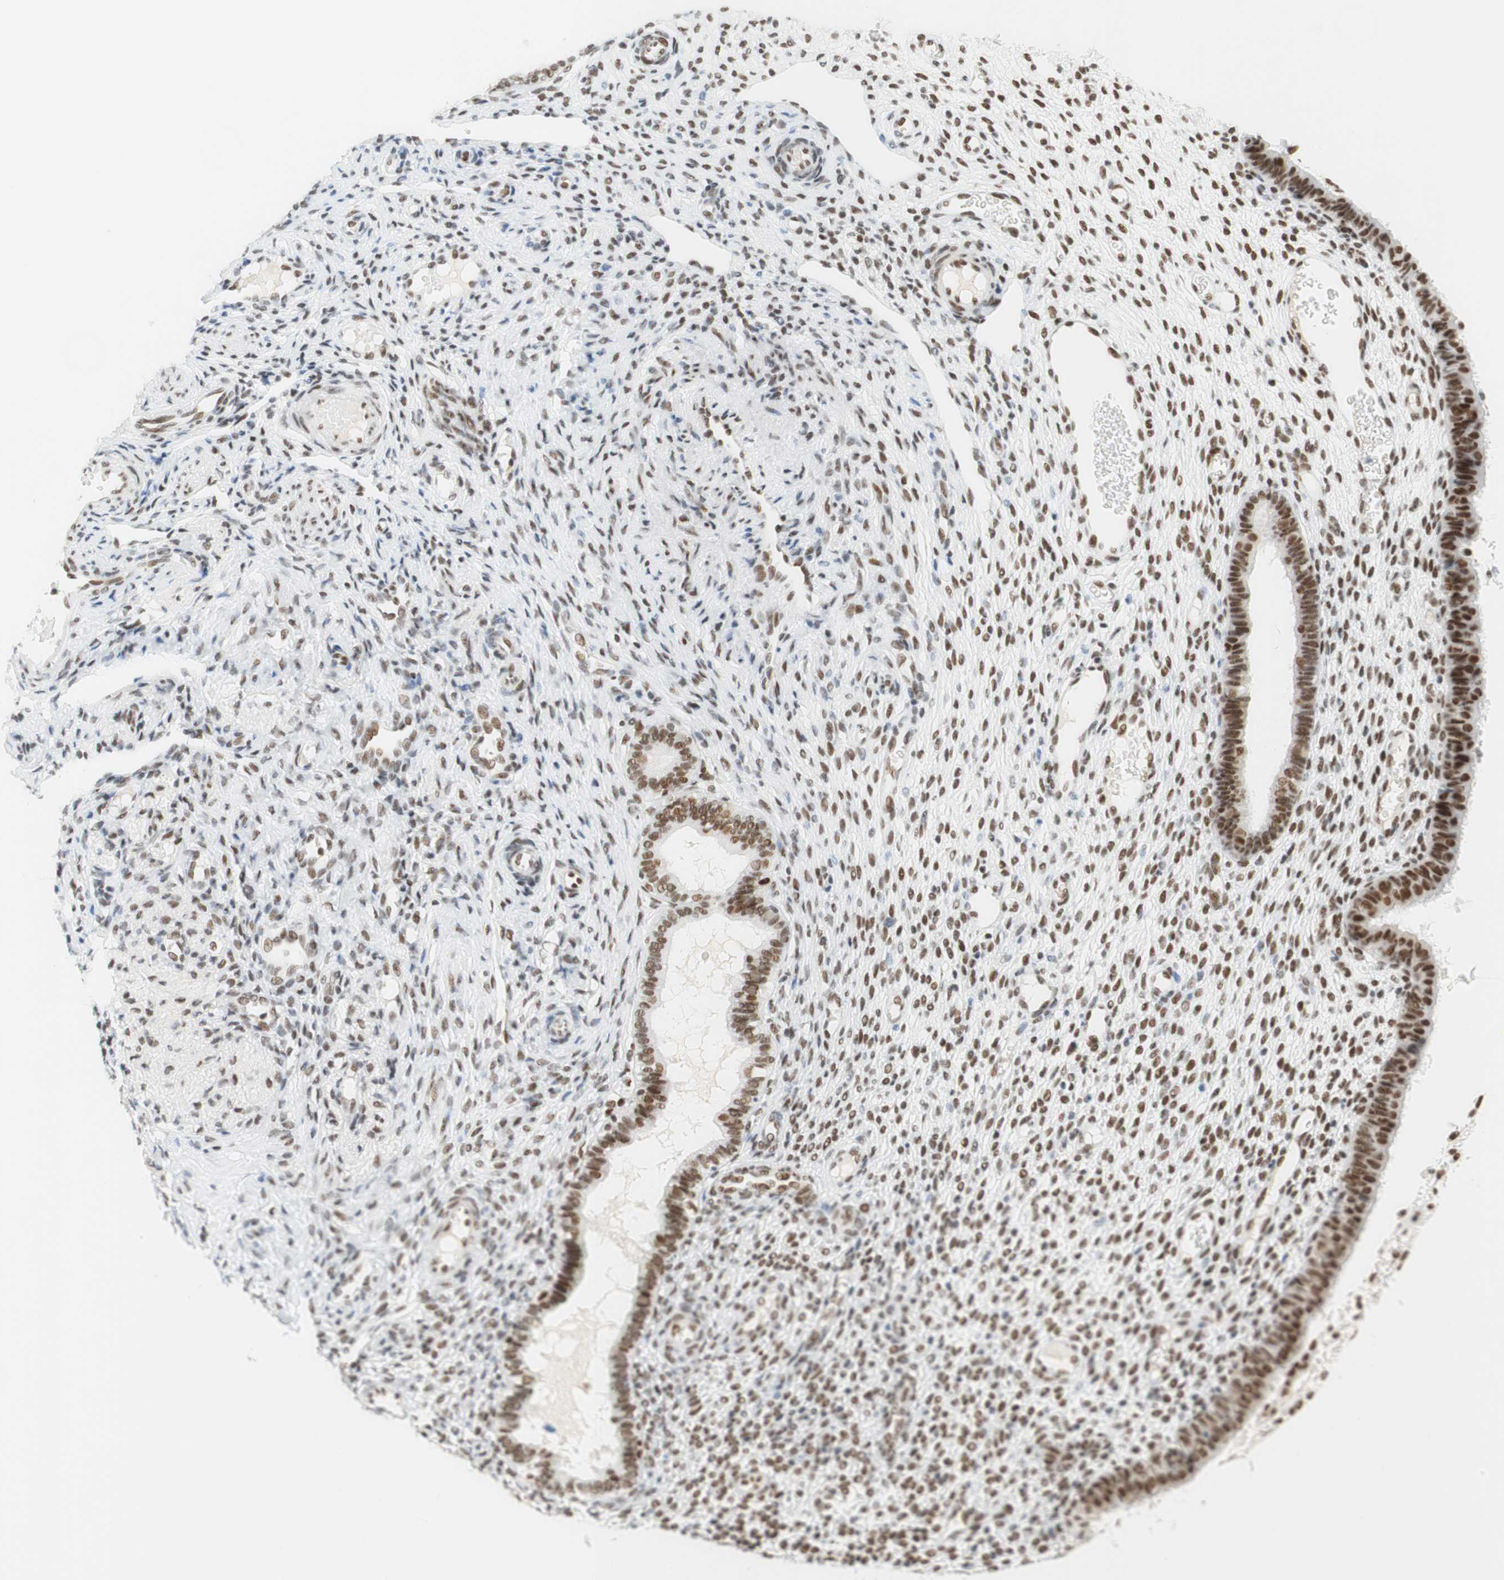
{"staining": {"intensity": "moderate", "quantity": "25%-75%", "location": "nuclear"}, "tissue": "endometrium", "cell_type": "Cells in endometrial stroma", "image_type": "normal", "snomed": [{"axis": "morphology", "description": "Normal tissue, NOS"}, {"axis": "topography", "description": "Endometrium"}], "caption": "A photomicrograph of endometrium stained for a protein exhibits moderate nuclear brown staining in cells in endometrial stroma.", "gene": "RNF20", "patient": {"sex": "female", "age": 61}}